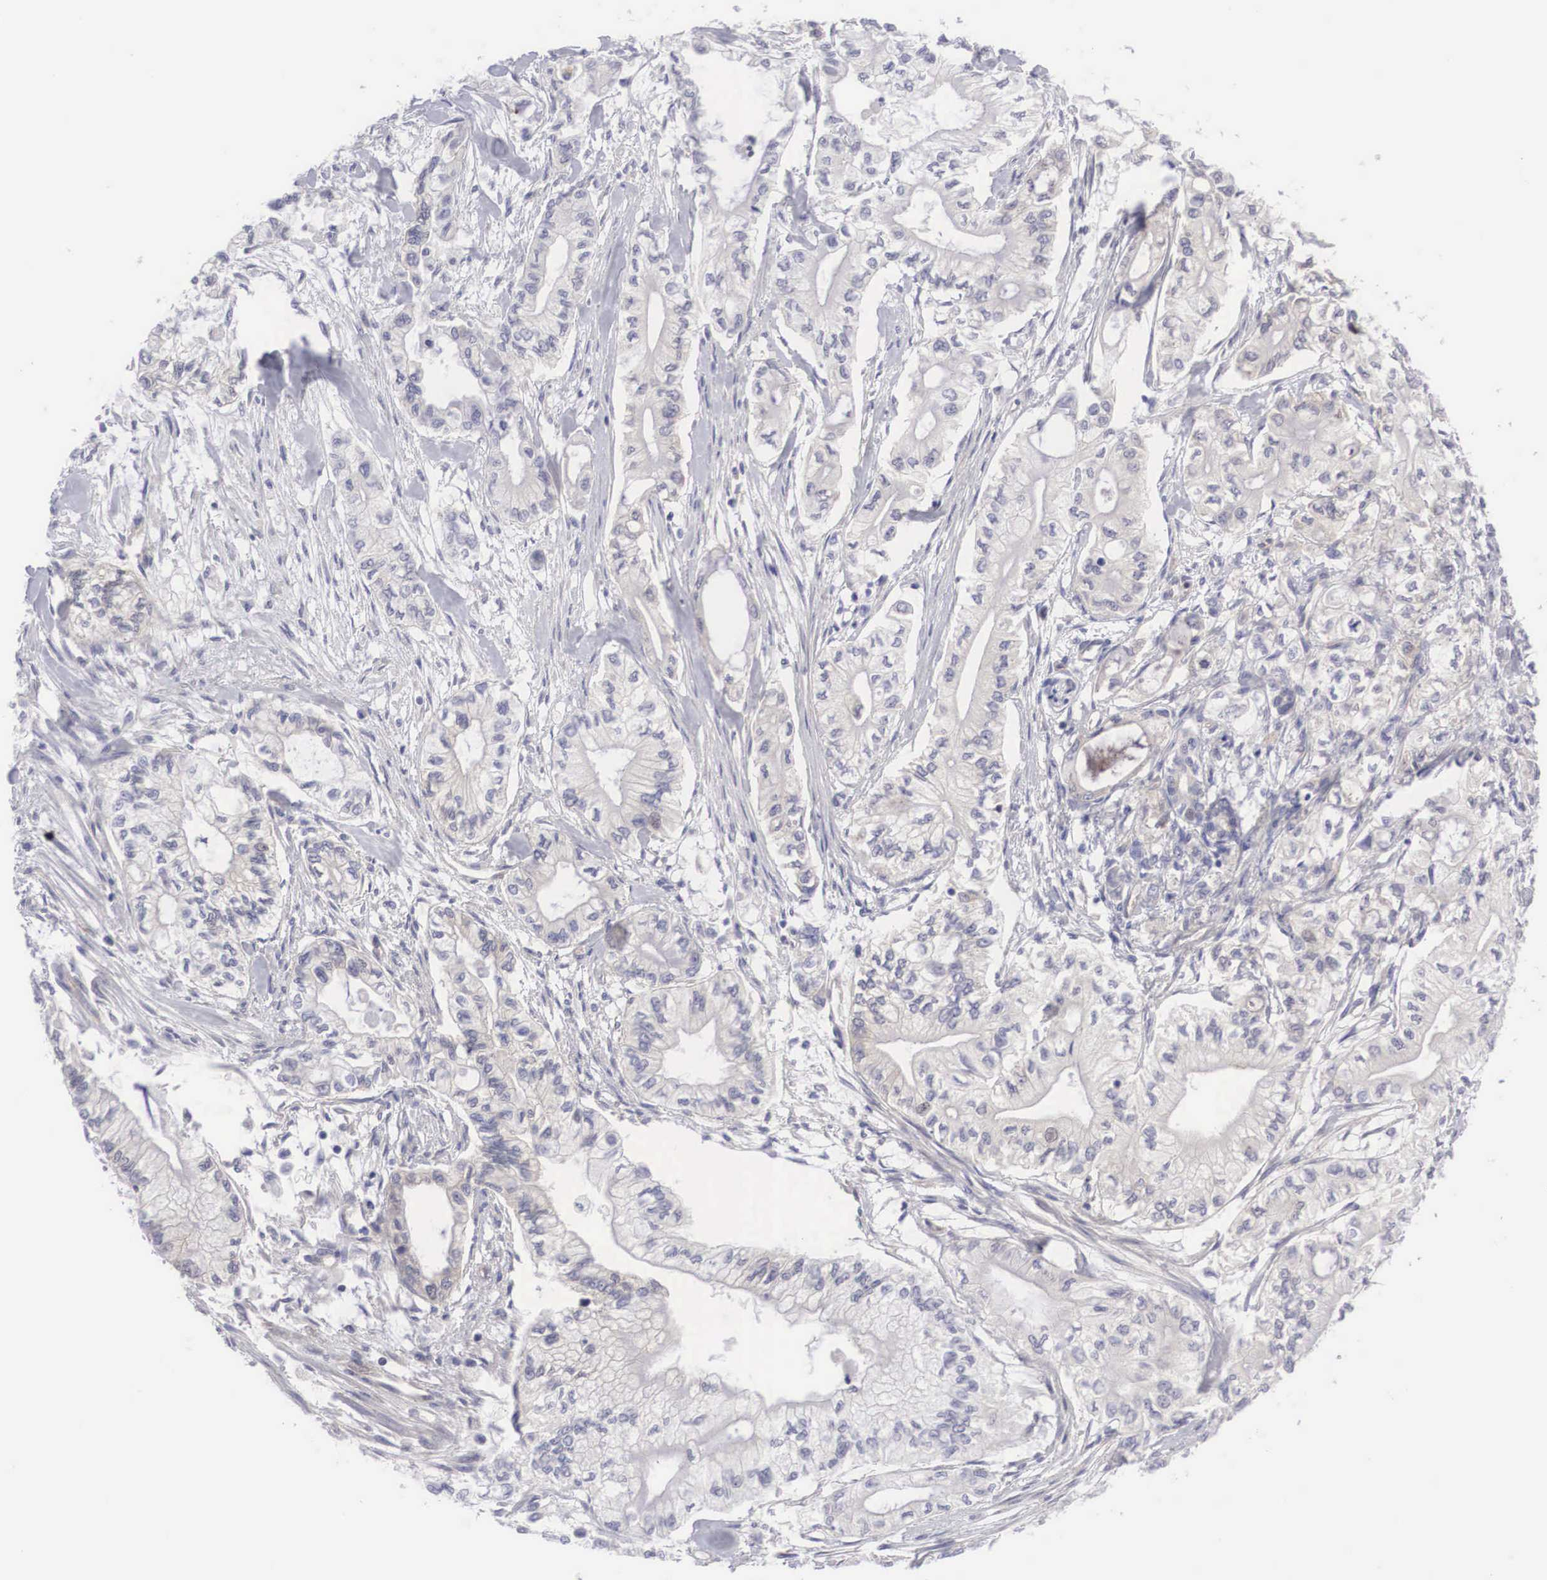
{"staining": {"intensity": "negative", "quantity": "none", "location": "none"}, "tissue": "pancreatic cancer", "cell_type": "Tumor cells", "image_type": "cancer", "snomed": [{"axis": "morphology", "description": "Adenocarcinoma, NOS"}, {"axis": "topography", "description": "Pancreas"}], "caption": "Tumor cells are negative for brown protein staining in pancreatic cancer. (Stains: DAB (3,3'-diaminobenzidine) immunohistochemistry with hematoxylin counter stain, Microscopy: brightfield microscopy at high magnification).", "gene": "MAST4", "patient": {"sex": "male", "age": 79}}